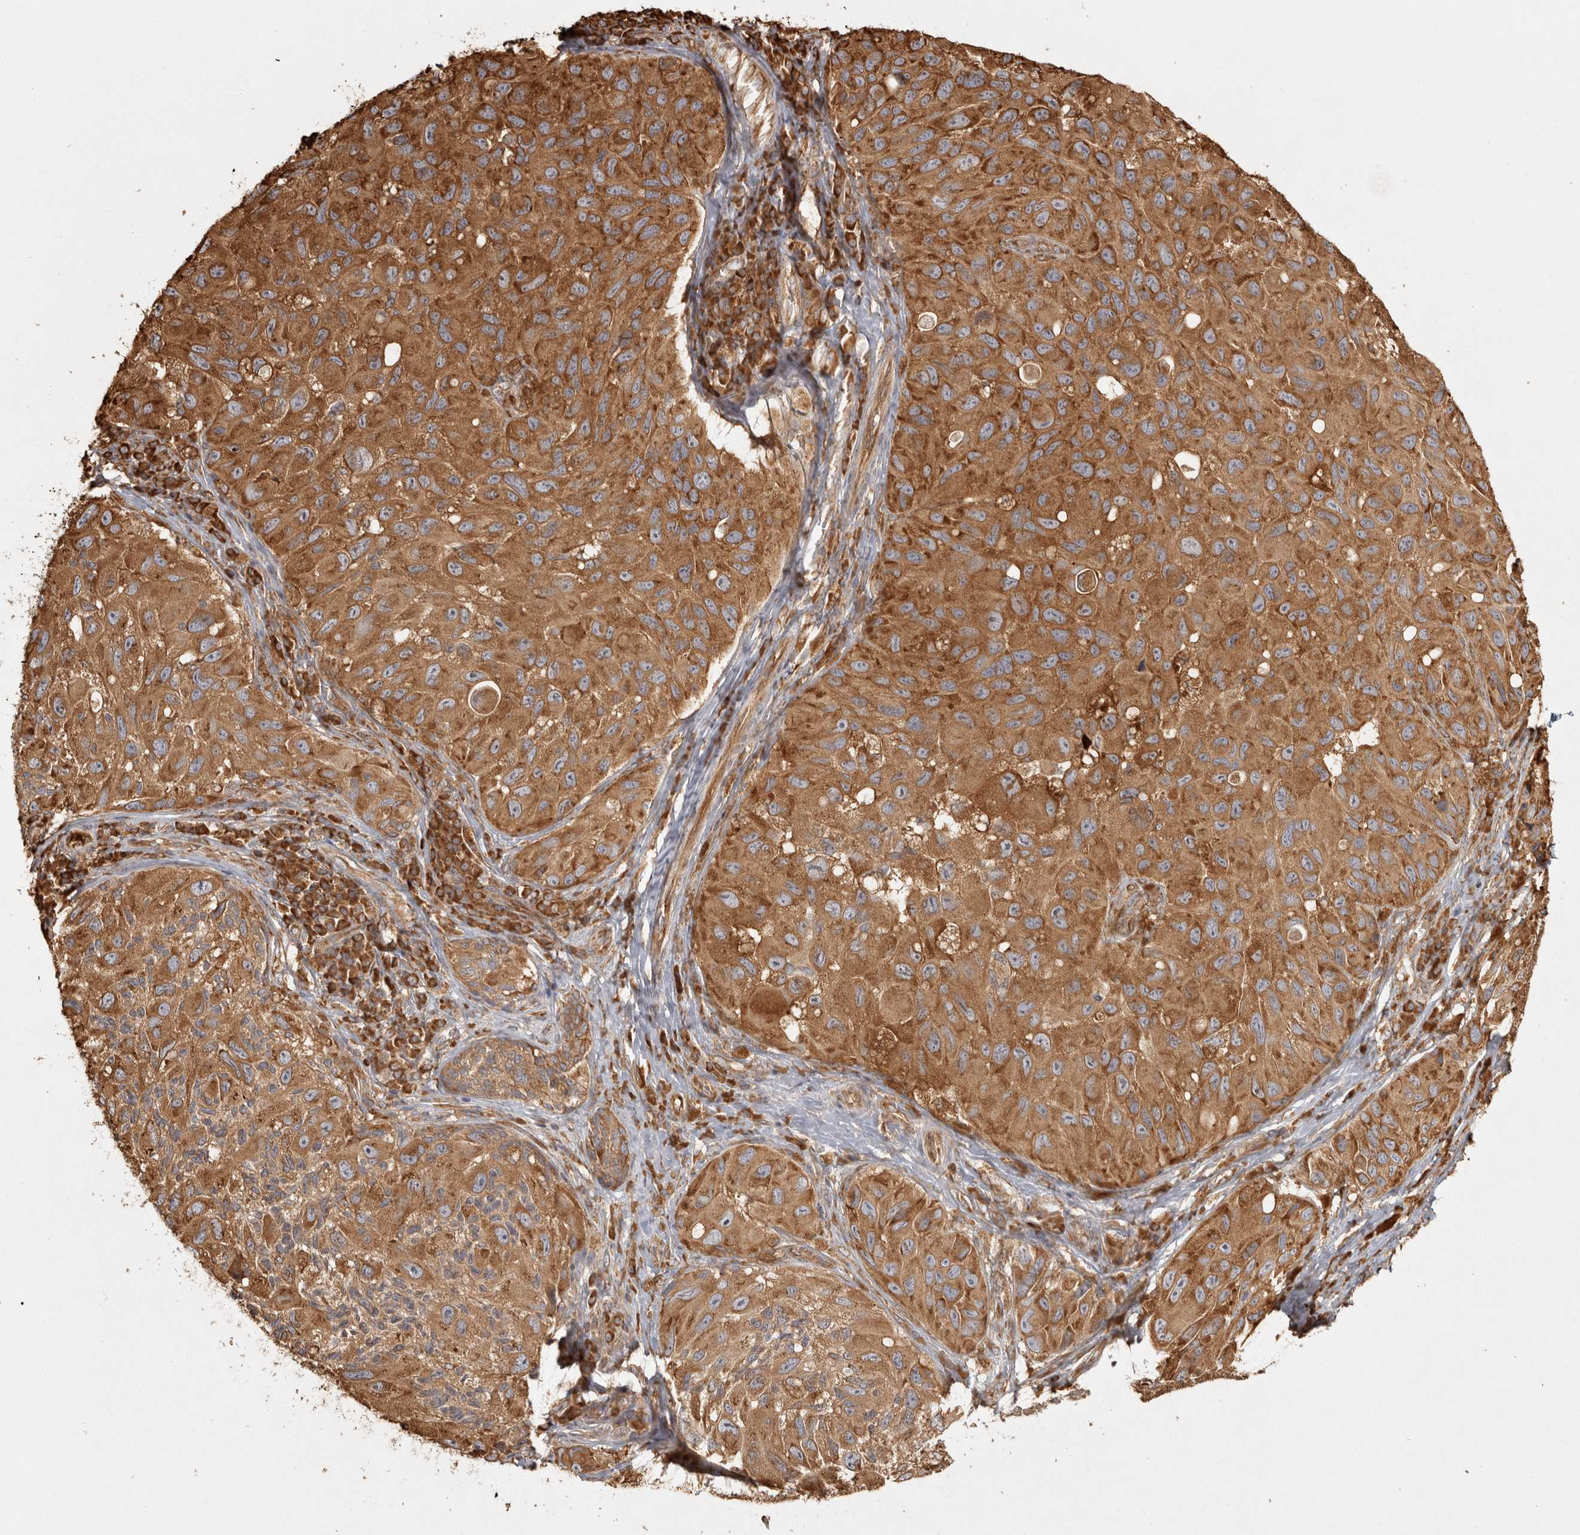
{"staining": {"intensity": "strong", "quantity": ">75%", "location": "cytoplasmic/membranous"}, "tissue": "melanoma", "cell_type": "Tumor cells", "image_type": "cancer", "snomed": [{"axis": "morphology", "description": "Malignant melanoma, NOS"}, {"axis": "topography", "description": "Skin"}], "caption": "High-magnification brightfield microscopy of melanoma stained with DAB (brown) and counterstained with hematoxylin (blue). tumor cells exhibit strong cytoplasmic/membranous positivity is identified in about>75% of cells.", "gene": "CAMSAP2", "patient": {"sex": "female", "age": 73}}